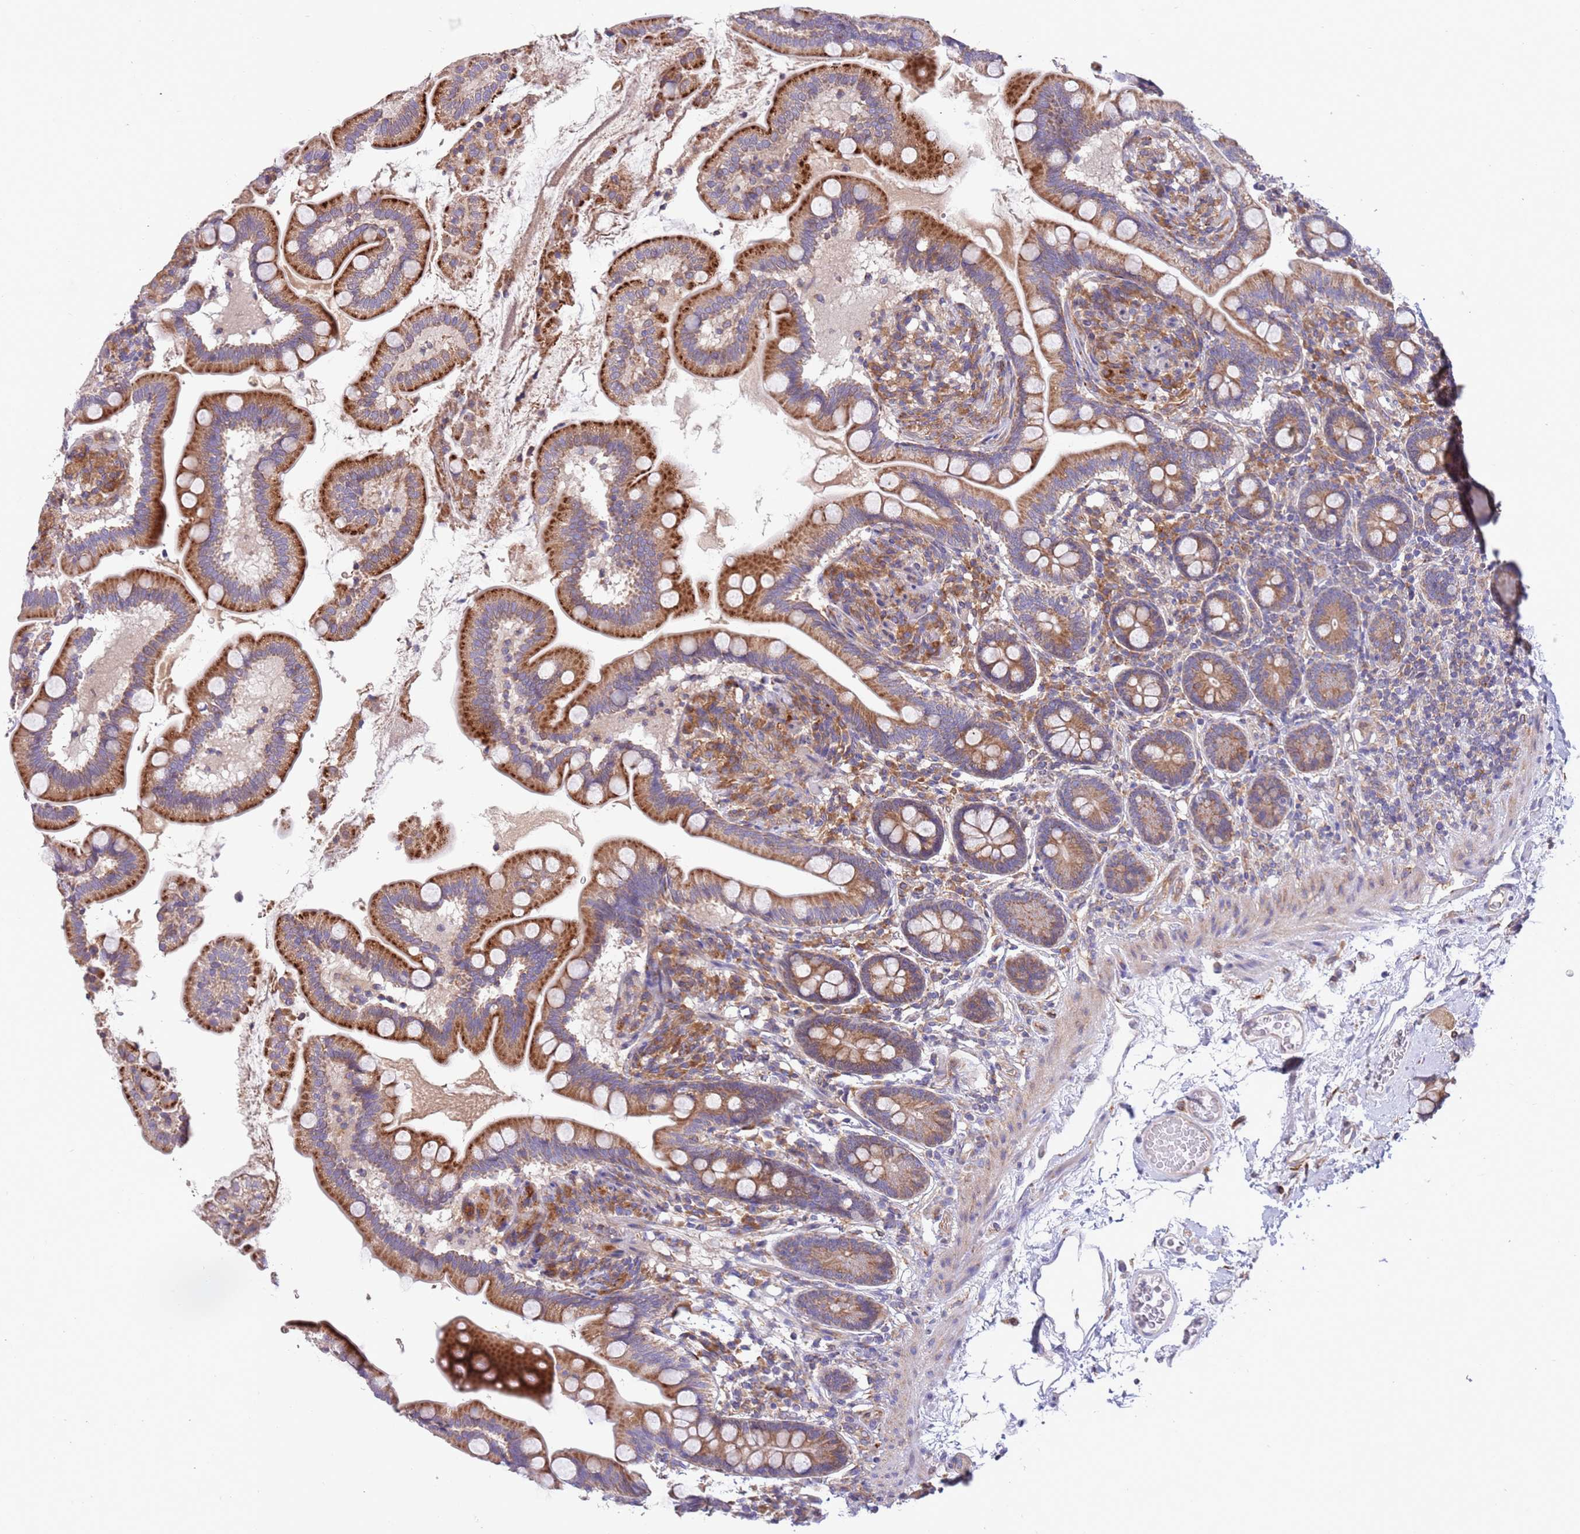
{"staining": {"intensity": "strong", "quantity": "25%-75%", "location": "cytoplasmic/membranous"}, "tissue": "small intestine", "cell_type": "Glandular cells", "image_type": "normal", "snomed": [{"axis": "morphology", "description": "Normal tissue, NOS"}, {"axis": "topography", "description": "Small intestine"}], "caption": "Immunohistochemistry micrograph of benign human small intestine stained for a protein (brown), which displays high levels of strong cytoplasmic/membranous expression in about 25%-75% of glandular cells.", "gene": "ARMCX6", "patient": {"sex": "female", "age": 64}}